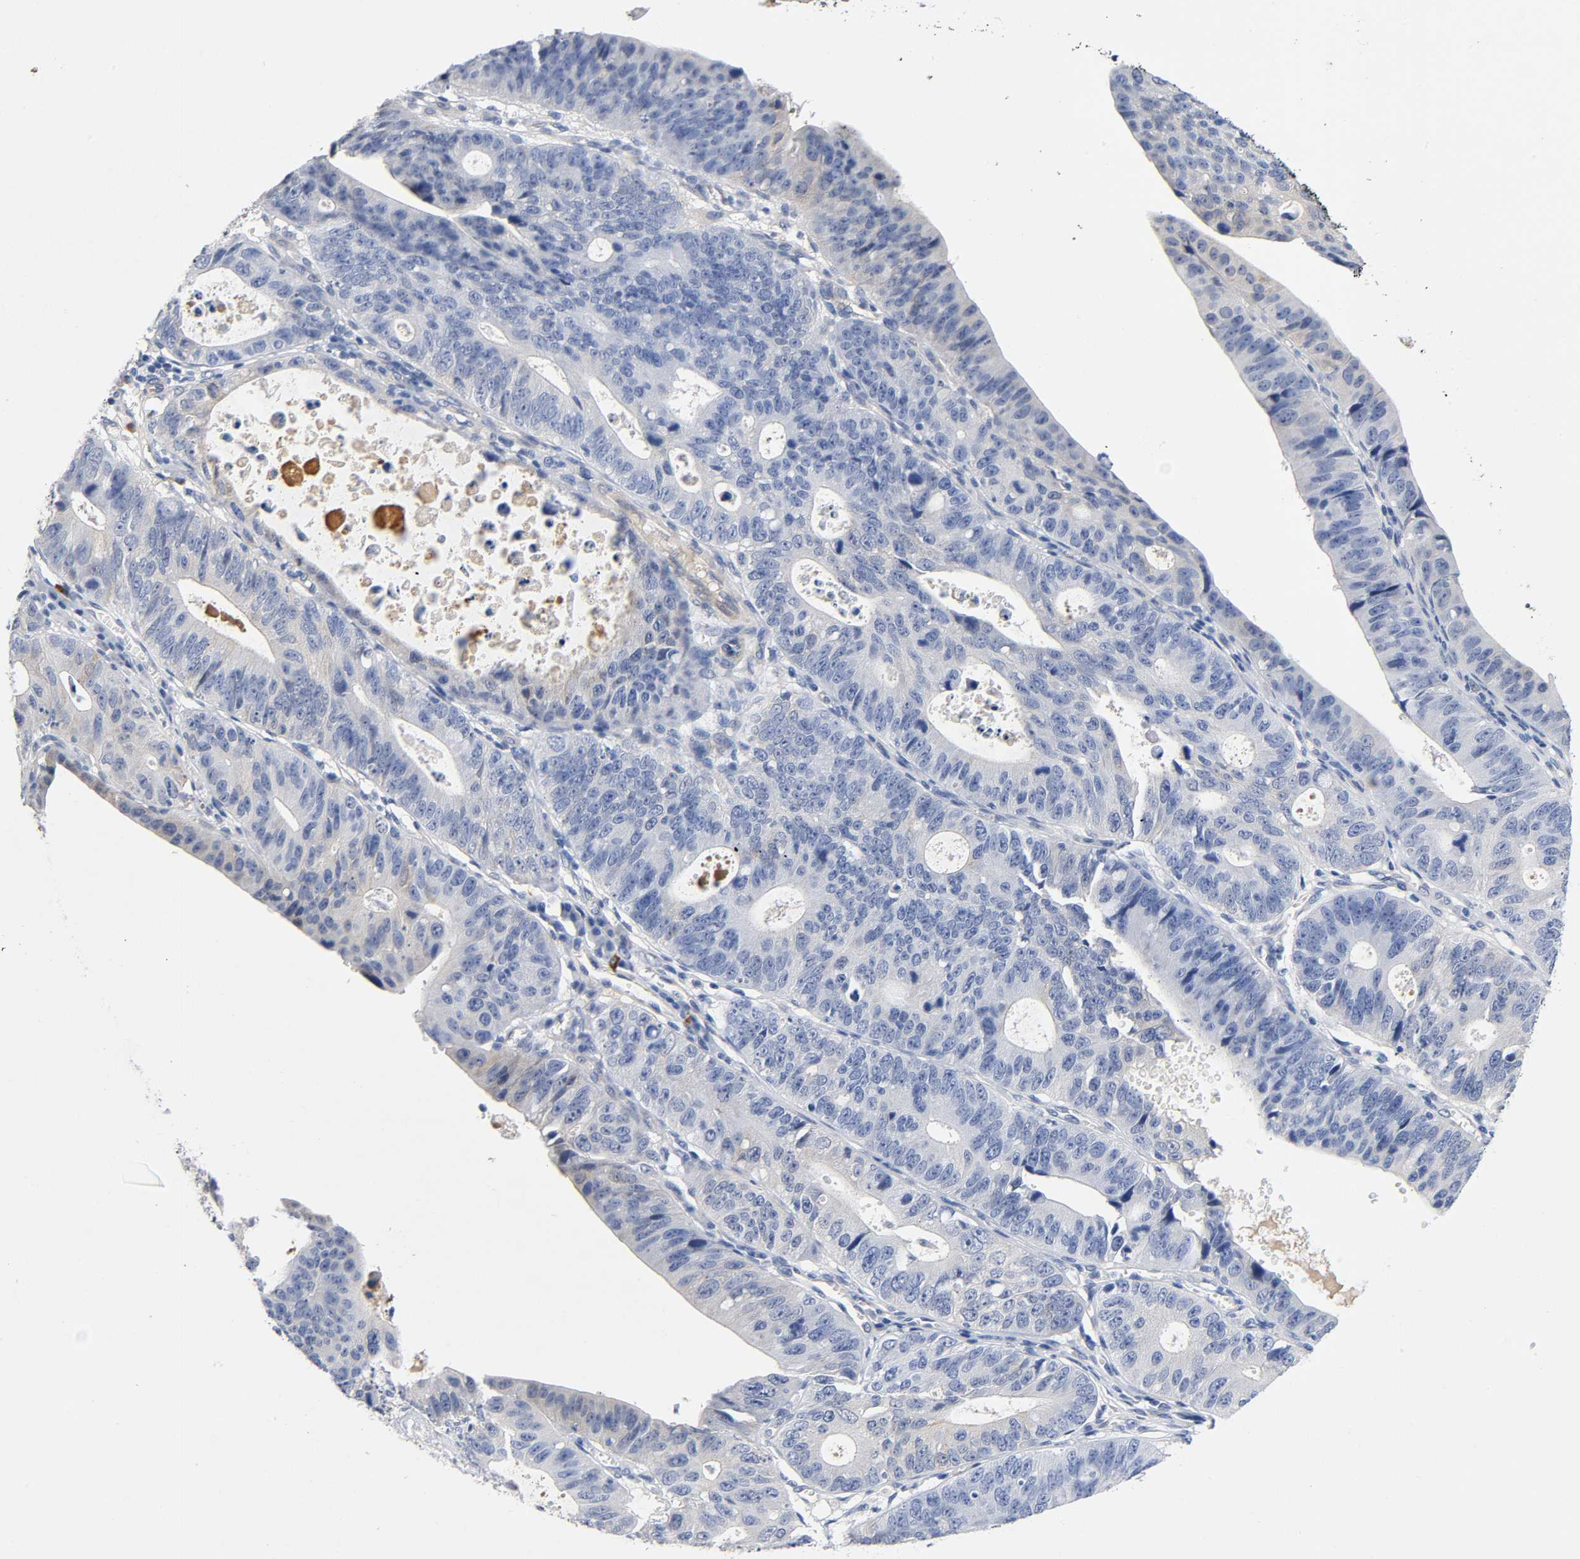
{"staining": {"intensity": "weak", "quantity": "25%-75%", "location": "cytoplasmic/membranous"}, "tissue": "stomach cancer", "cell_type": "Tumor cells", "image_type": "cancer", "snomed": [{"axis": "morphology", "description": "Adenocarcinoma, NOS"}, {"axis": "topography", "description": "Stomach"}], "caption": "Tumor cells exhibit low levels of weak cytoplasmic/membranous positivity in about 25%-75% of cells in human adenocarcinoma (stomach).", "gene": "TNC", "patient": {"sex": "male", "age": 59}}